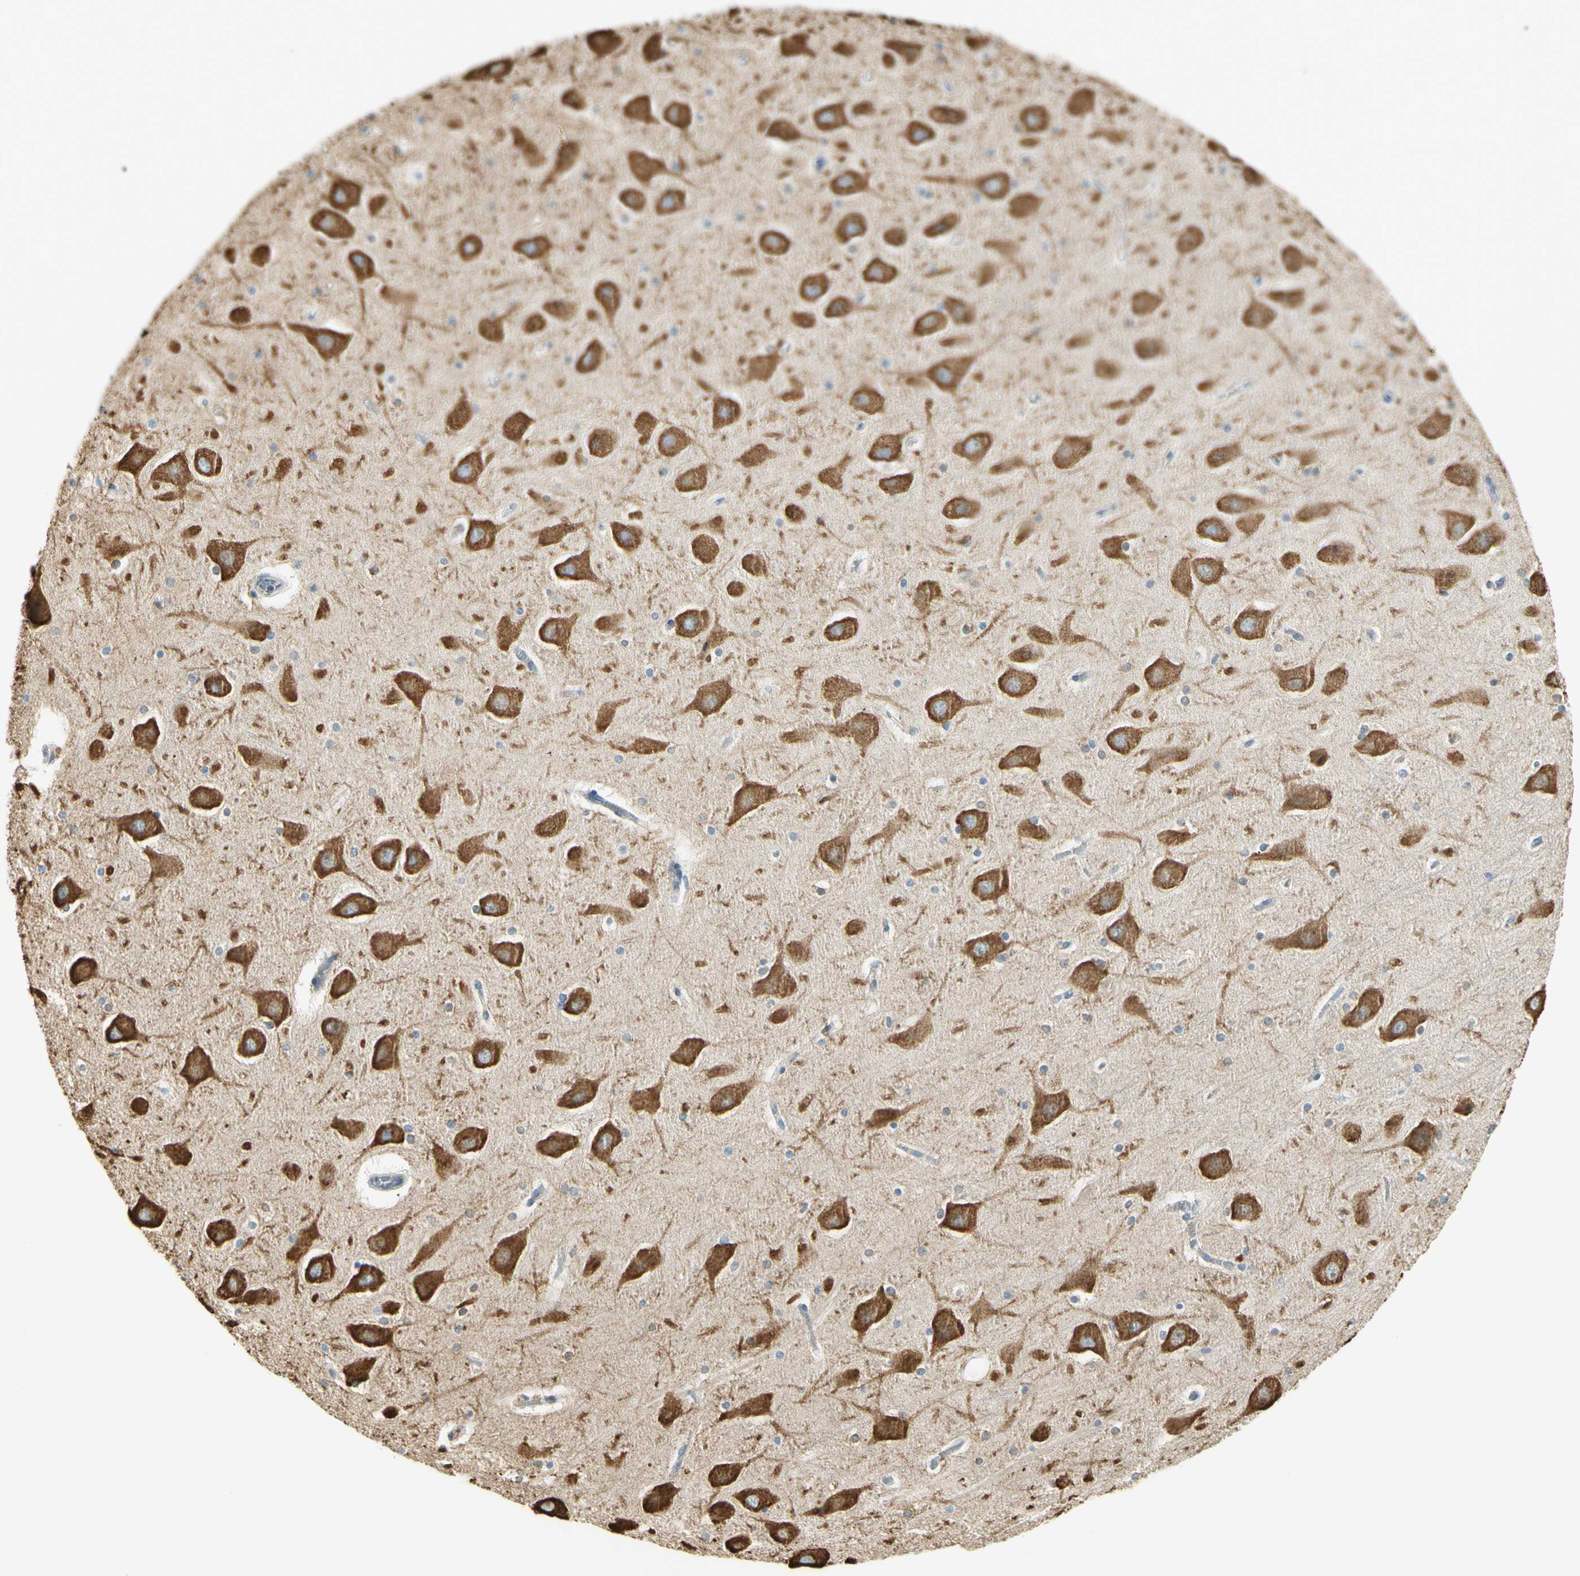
{"staining": {"intensity": "moderate", "quantity": "25%-75%", "location": "cytoplasmic/membranous"}, "tissue": "hippocampus", "cell_type": "Glial cells", "image_type": "normal", "snomed": [{"axis": "morphology", "description": "Normal tissue, NOS"}, {"axis": "topography", "description": "Hippocampus"}], "caption": "Hippocampus stained with DAB (3,3'-diaminobenzidine) IHC exhibits medium levels of moderate cytoplasmic/membranous expression in approximately 25%-75% of glial cells.", "gene": "IGDCC4", "patient": {"sex": "male", "age": 45}}